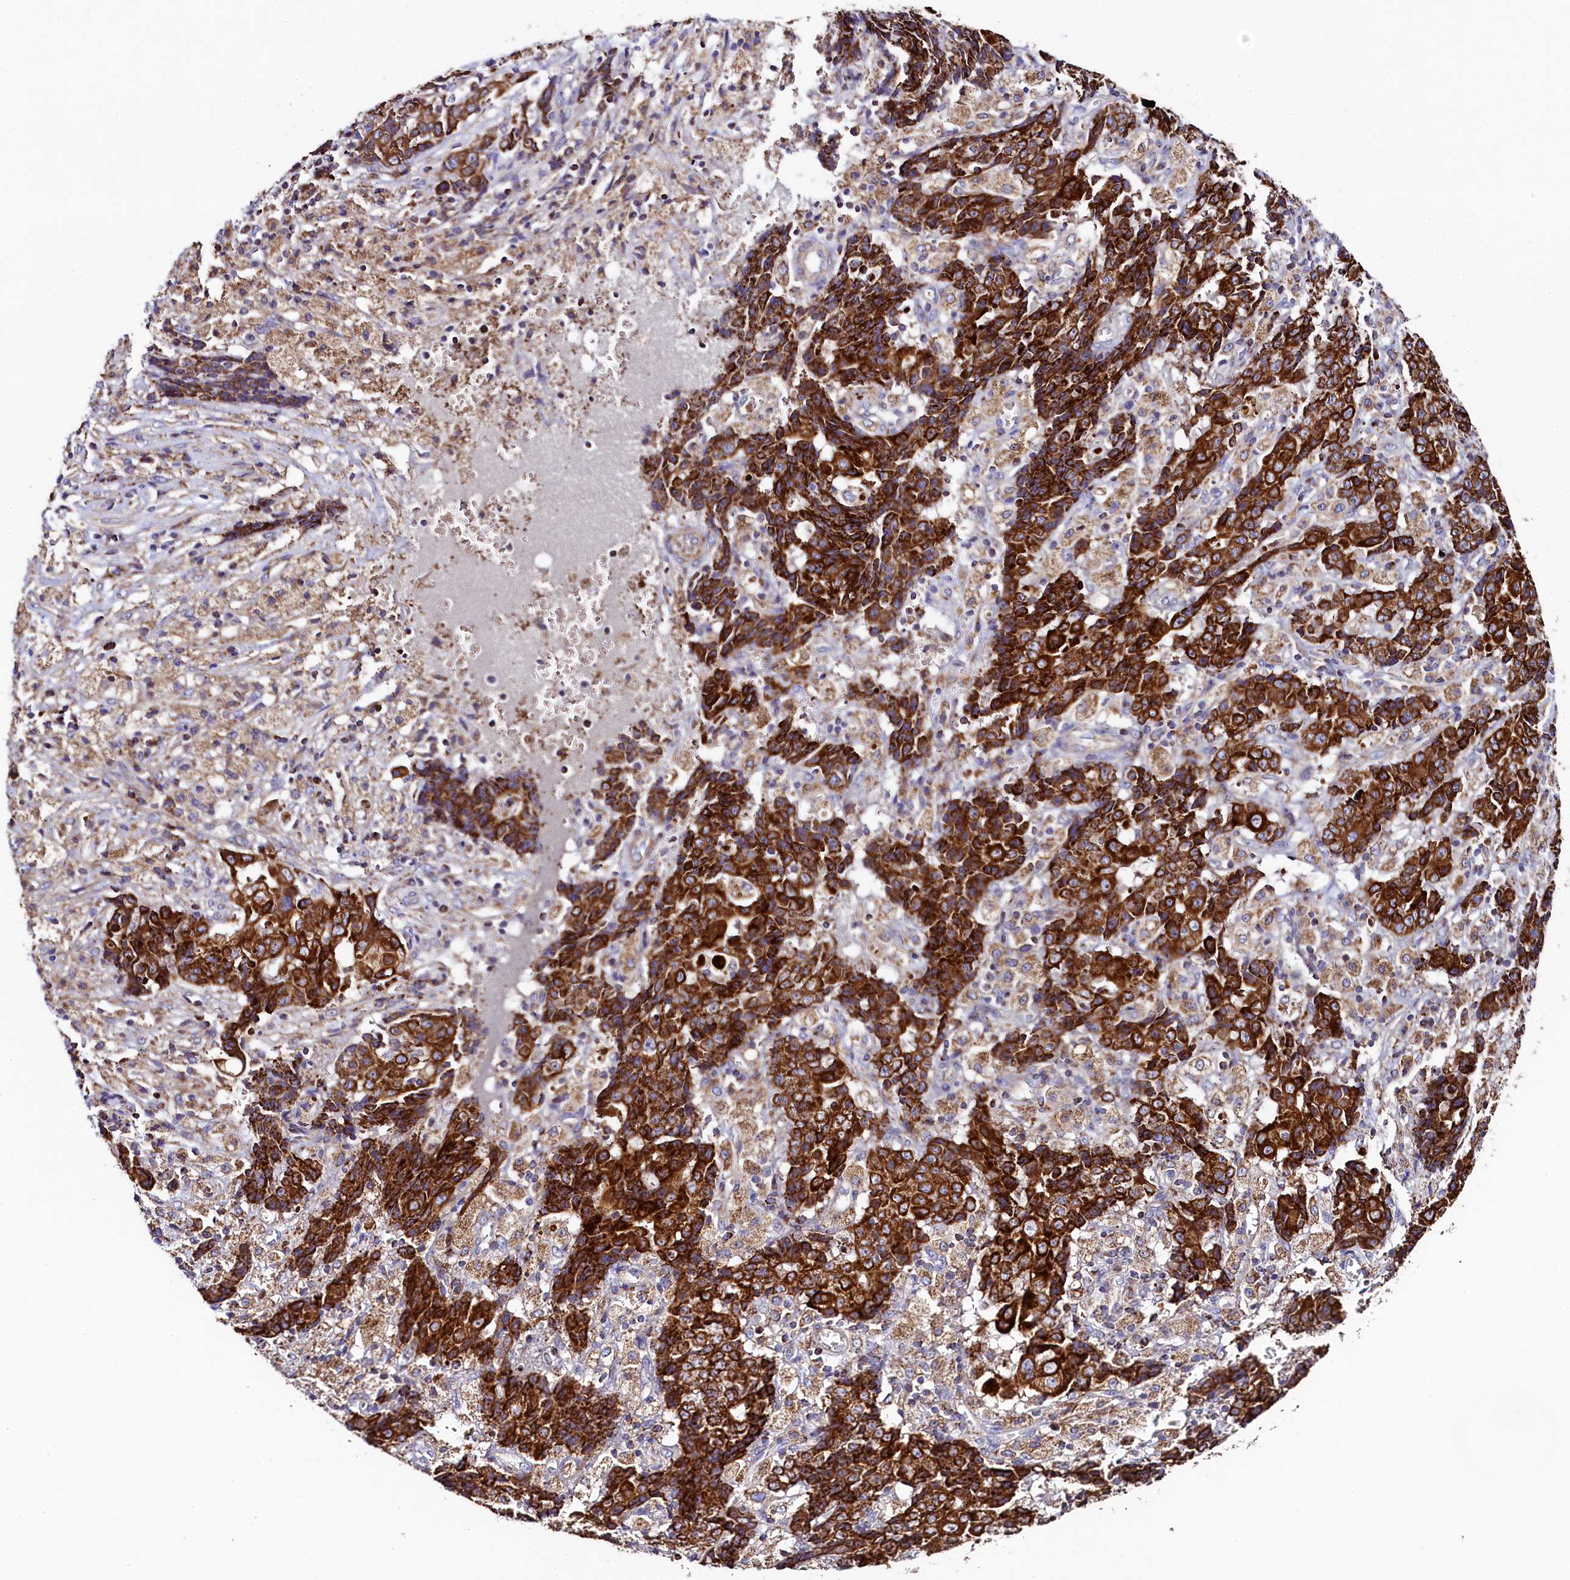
{"staining": {"intensity": "strong", "quantity": ">75%", "location": "cytoplasmic/membranous"}, "tissue": "ovarian cancer", "cell_type": "Tumor cells", "image_type": "cancer", "snomed": [{"axis": "morphology", "description": "Carcinoma, endometroid"}, {"axis": "topography", "description": "Ovary"}], "caption": "A brown stain highlights strong cytoplasmic/membranous expression of a protein in ovarian cancer (endometroid carcinoma) tumor cells.", "gene": "CLYBL", "patient": {"sex": "female", "age": 42}}